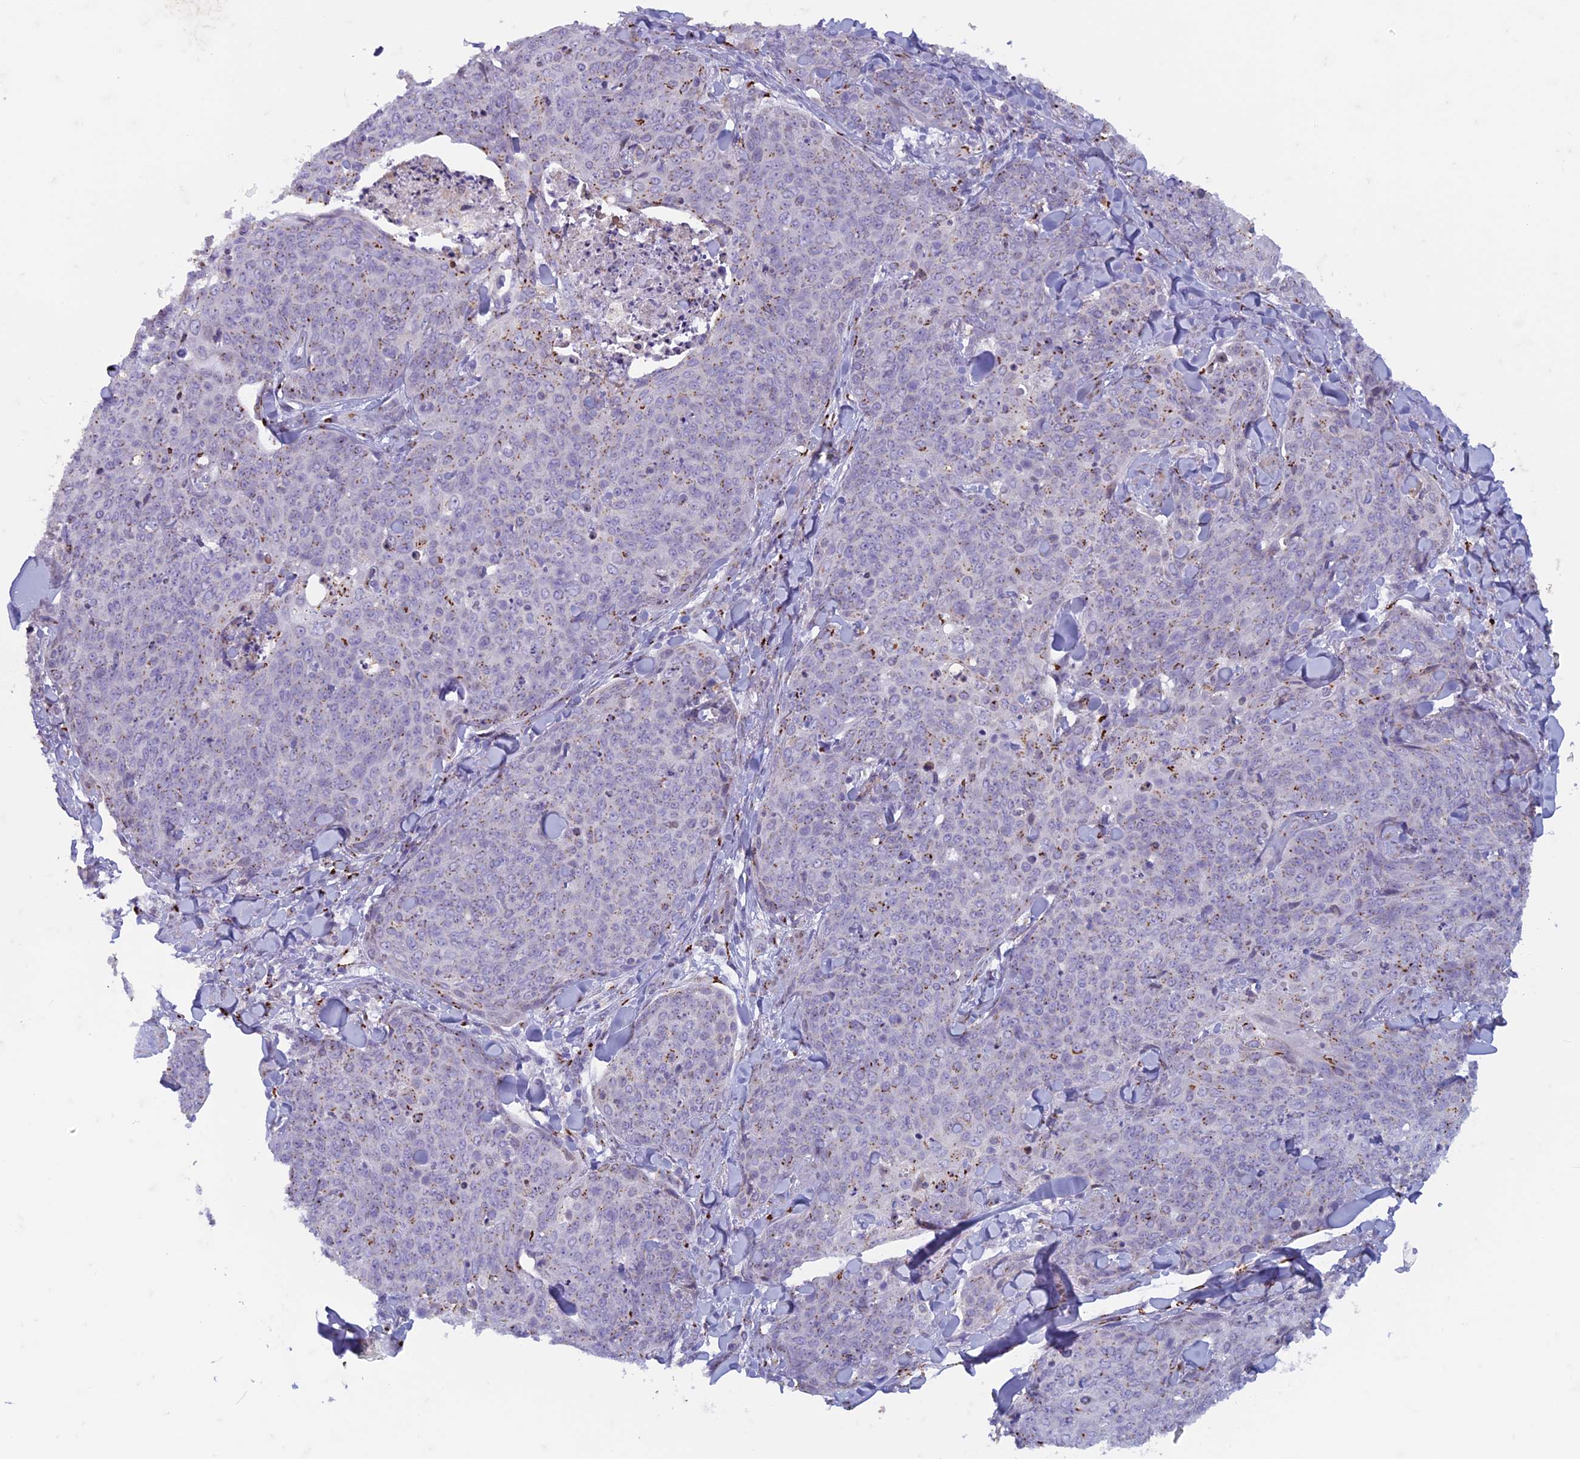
{"staining": {"intensity": "moderate", "quantity": "<25%", "location": "cytoplasmic/membranous"}, "tissue": "skin cancer", "cell_type": "Tumor cells", "image_type": "cancer", "snomed": [{"axis": "morphology", "description": "Squamous cell carcinoma, NOS"}, {"axis": "topography", "description": "Skin"}, {"axis": "topography", "description": "Vulva"}], "caption": "Protein analysis of skin squamous cell carcinoma tissue reveals moderate cytoplasmic/membranous positivity in approximately <25% of tumor cells.", "gene": "FAM3C", "patient": {"sex": "female", "age": 85}}